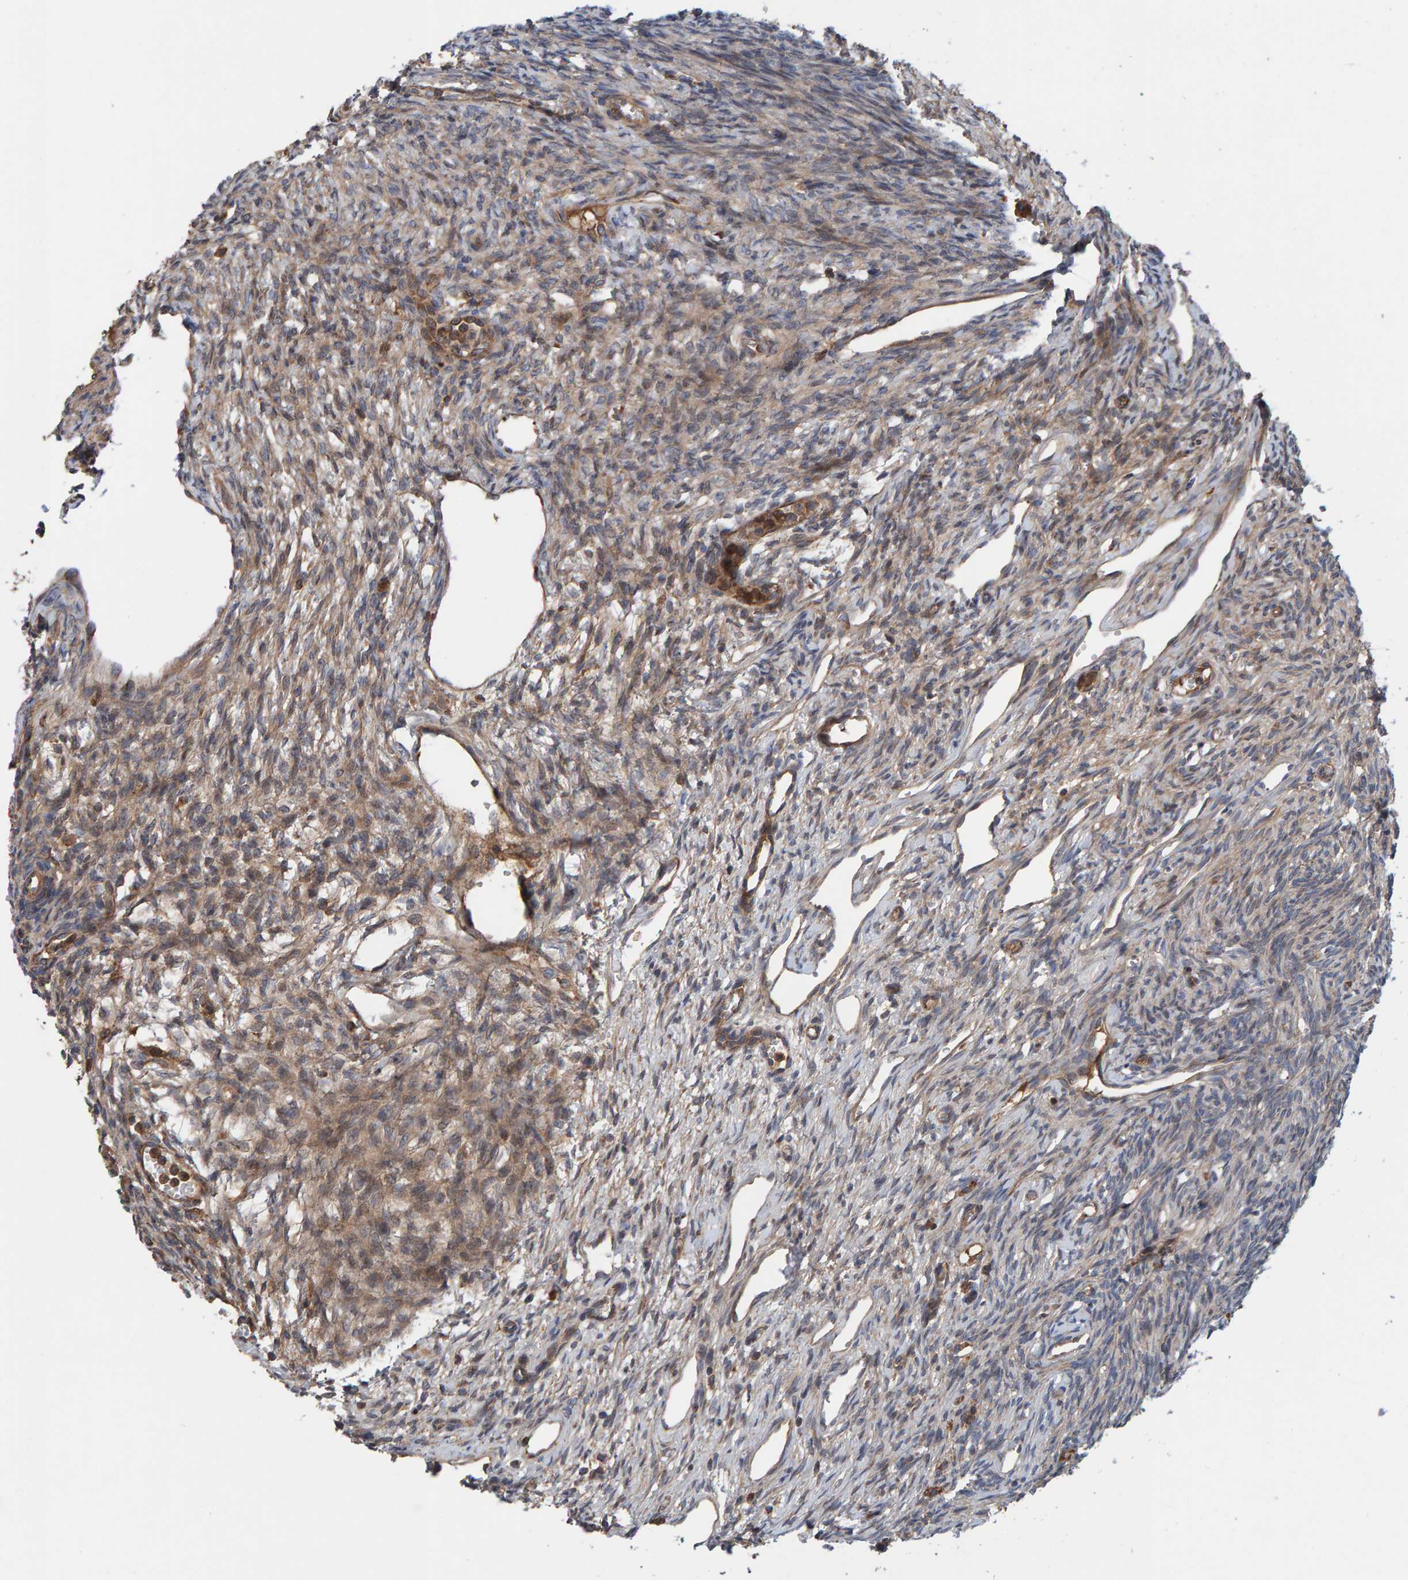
{"staining": {"intensity": "moderate", "quantity": ">75%", "location": "cytoplasmic/membranous"}, "tissue": "ovary", "cell_type": "Follicle cells", "image_type": "normal", "snomed": [{"axis": "morphology", "description": "Normal tissue, NOS"}, {"axis": "topography", "description": "Ovary"}], "caption": "A brown stain labels moderate cytoplasmic/membranous expression of a protein in follicle cells of unremarkable human ovary.", "gene": "KIAA0753", "patient": {"sex": "female", "age": 33}}